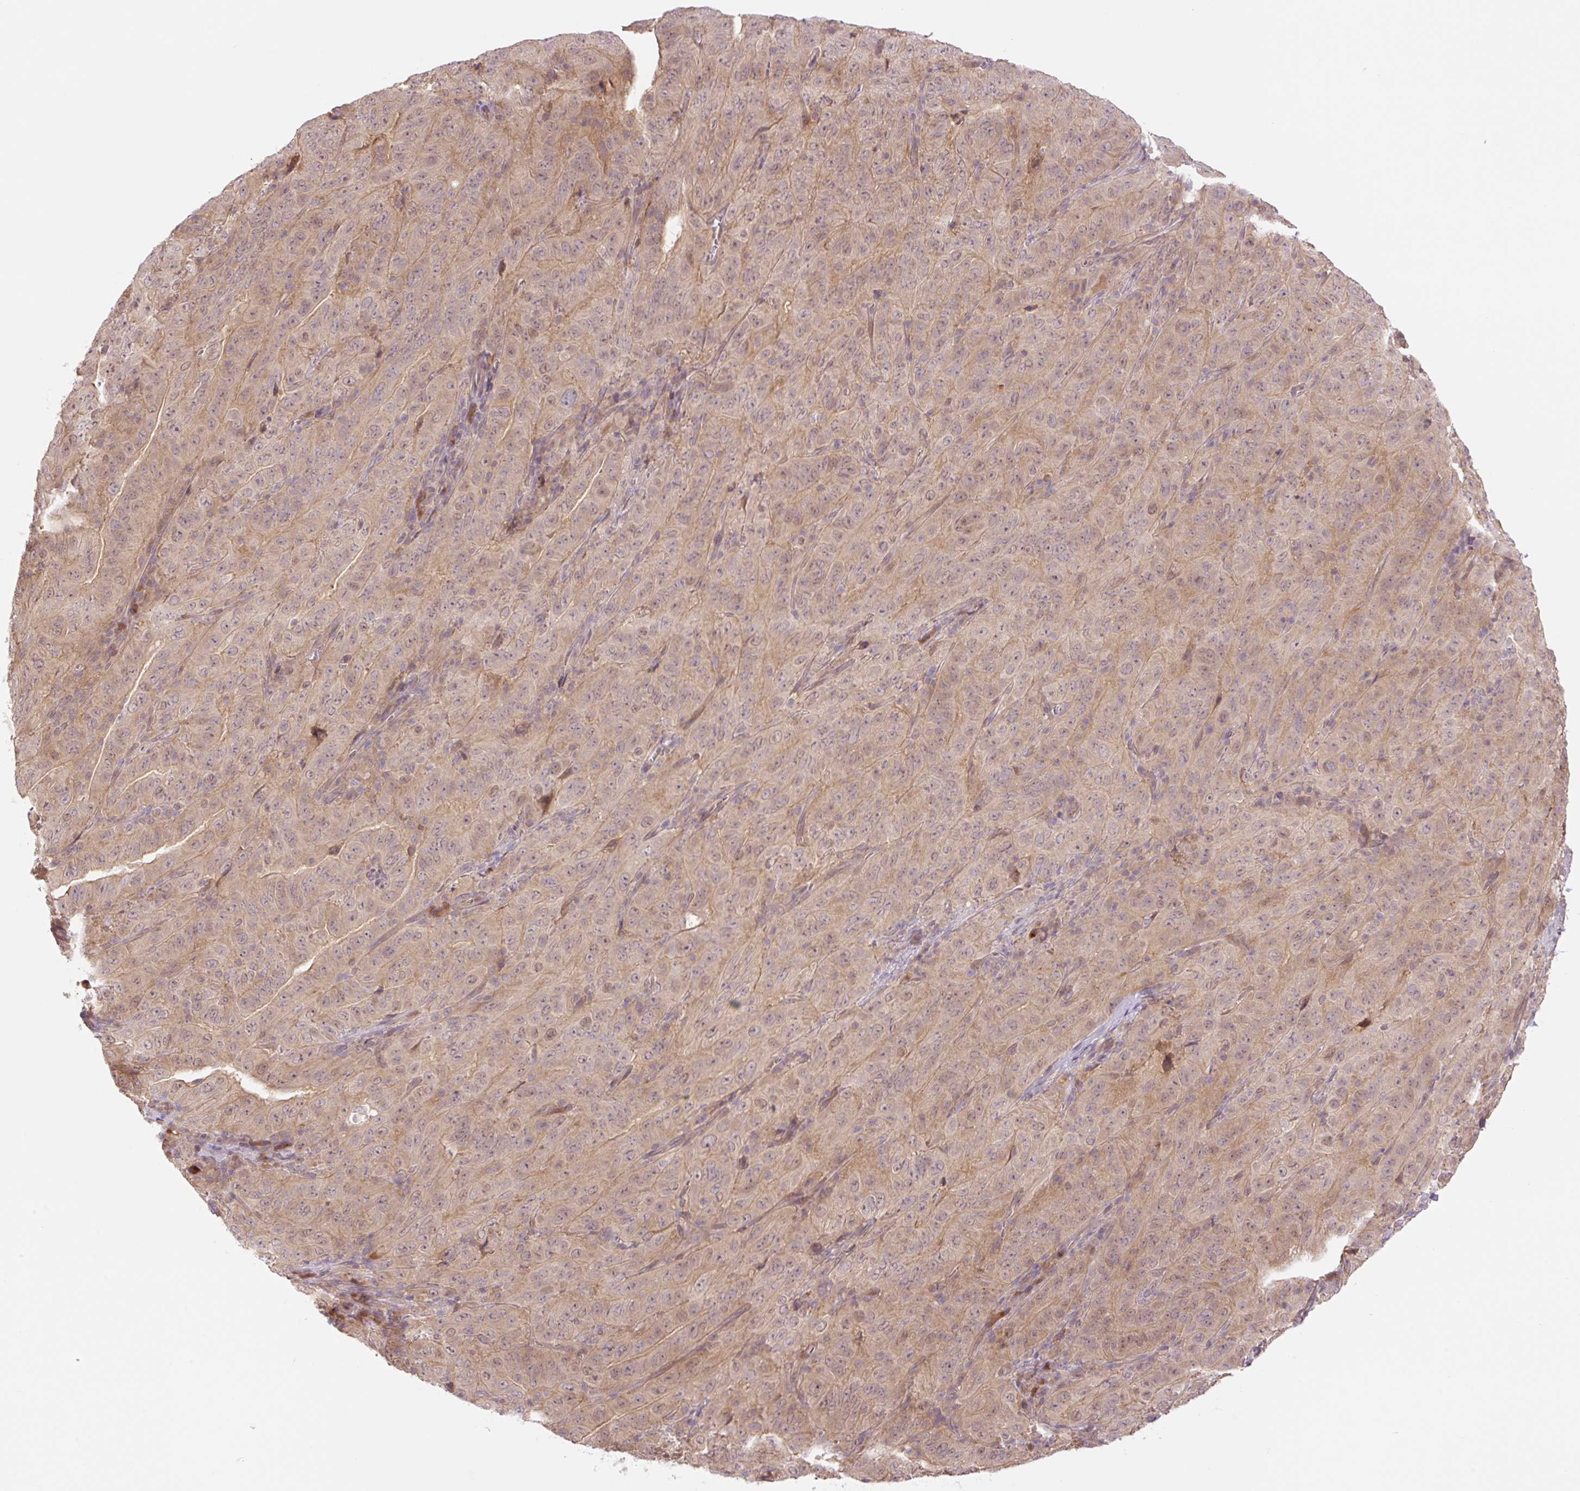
{"staining": {"intensity": "moderate", "quantity": ">75%", "location": "cytoplasmic/membranous,nuclear"}, "tissue": "pancreatic cancer", "cell_type": "Tumor cells", "image_type": "cancer", "snomed": [{"axis": "morphology", "description": "Adenocarcinoma, NOS"}, {"axis": "topography", "description": "Pancreas"}], "caption": "This is a histology image of immunohistochemistry (IHC) staining of adenocarcinoma (pancreatic), which shows moderate staining in the cytoplasmic/membranous and nuclear of tumor cells.", "gene": "VPS25", "patient": {"sex": "male", "age": 63}}